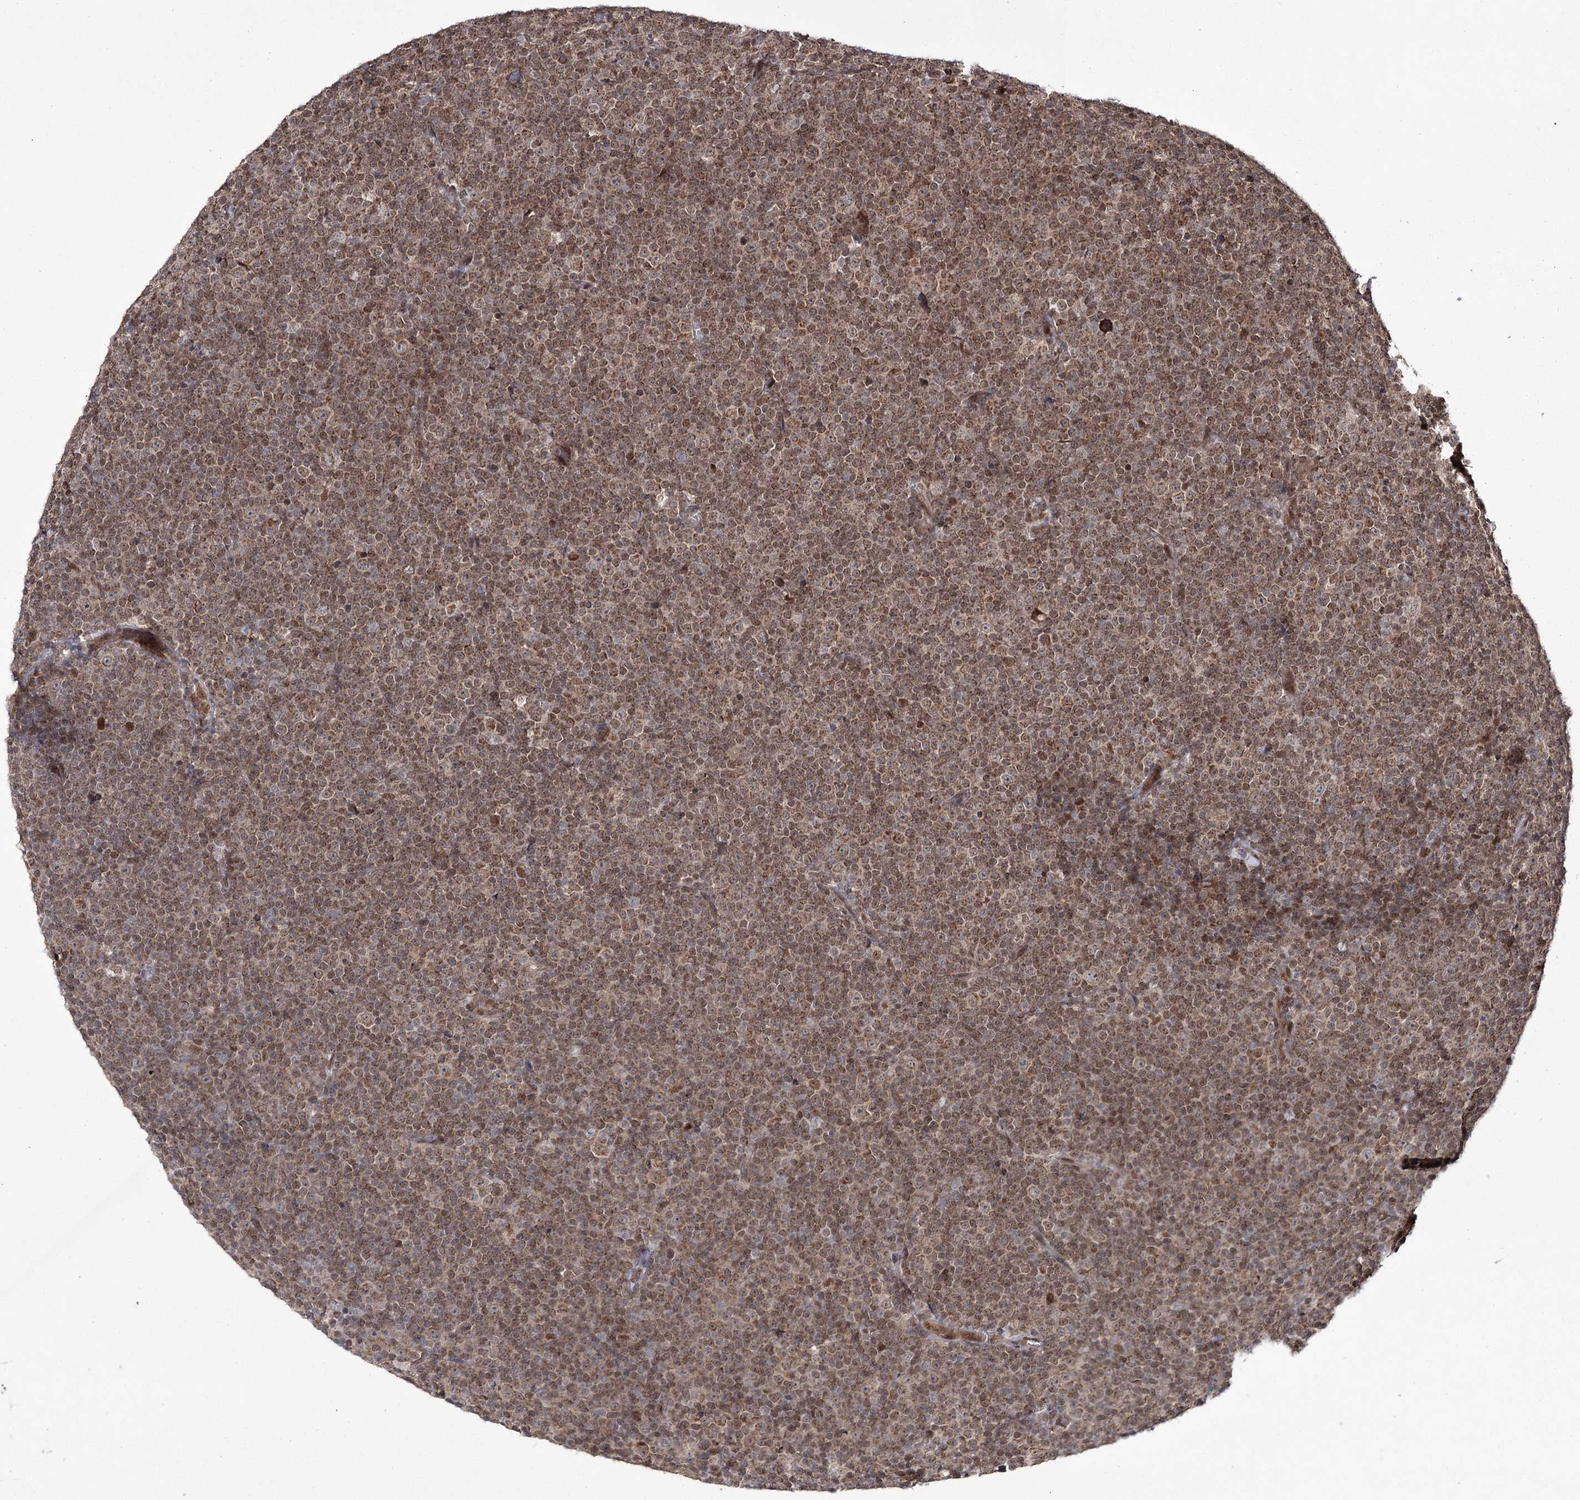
{"staining": {"intensity": "moderate", "quantity": ">75%", "location": "cytoplasmic/membranous,nuclear"}, "tissue": "lymphoma", "cell_type": "Tumor cells", "image_type": "cancer", "snomed": [{"axis": "morphology", "description": "Malignant lymphoma, non-Hodgkin's type, Low grade"}, {"axis": "topography", "description": "Lymph node"}], "caption": "Brown immunohistochemical staining in low-grade malignant lymphoma, non-Hodgkin's type shows moderate cytoplasmic/membranous and nuclear positivity in approximately >75% of tumor cells. (Stains: DAB (3,3'-diaminobenzidine) in brown, nuclei in blue, Microscopy: brightfield microscopy at high magnification).", "gene": "TRNT1", "patient": {"sex": "female", "age": 67}}